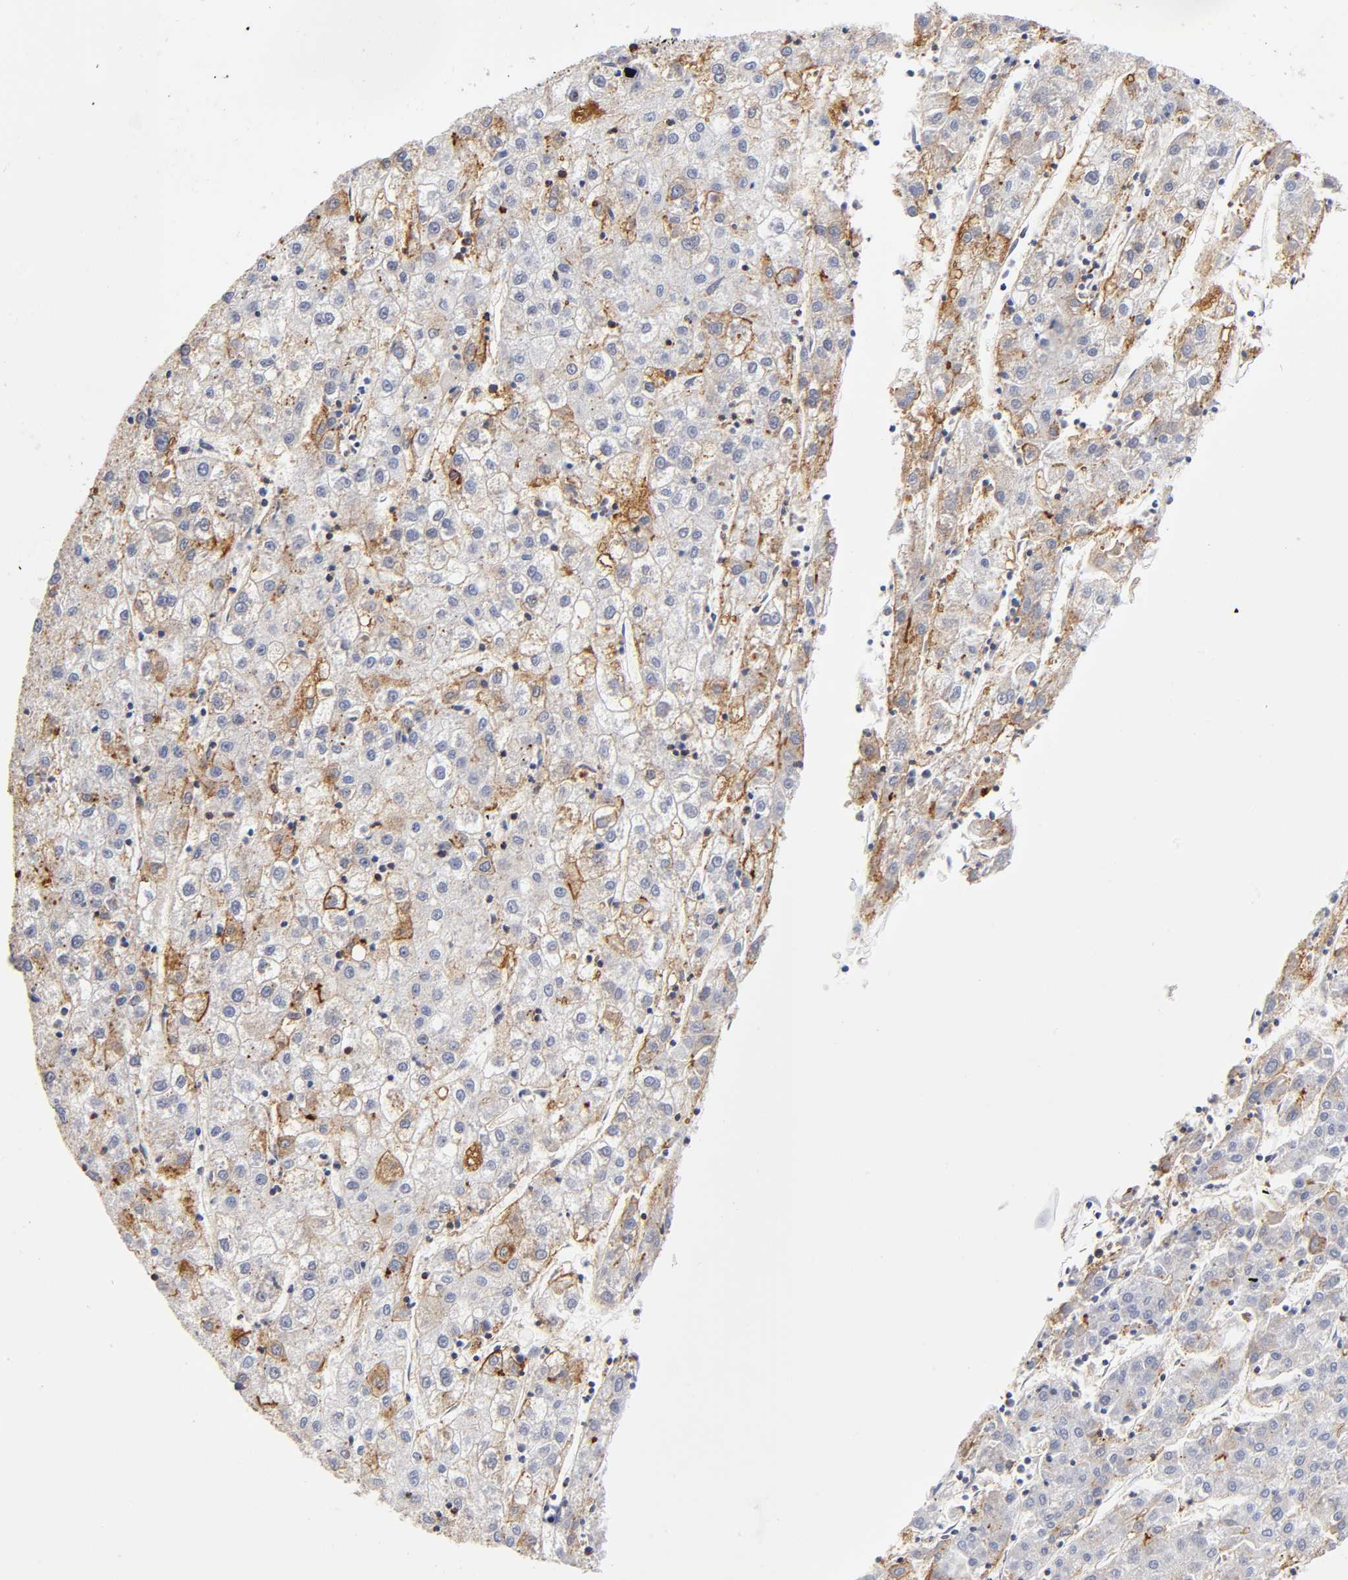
{"staining": {"intensity": "moderate", "quantity": "25%-75%", "location": "cytoplasmic/membranous"}, "tissue": "liver cancer", "cell_type": "Tumor cells", "image_type": "cancer", "snomed": [{"axis": "morphology", "description": "Carcinoma, Hepatocellular, NOS"}, {"axis": "topography", "description": "Liver"}], "caption": "A histopathology image of hepatocellular carcinoma (liver) stained for a protein shows moderate cytoplasmic/membranous brown staining in tumor cells. The staining was performed using DAB (3,3'-diaminobenzidine) to visualize the protein expression in brown, while the nuclei were stained in blue with hematoxylin (Magnification: 20x).", "gene": "ANXA7", "patient": {"sex": "male", "age": 72}}